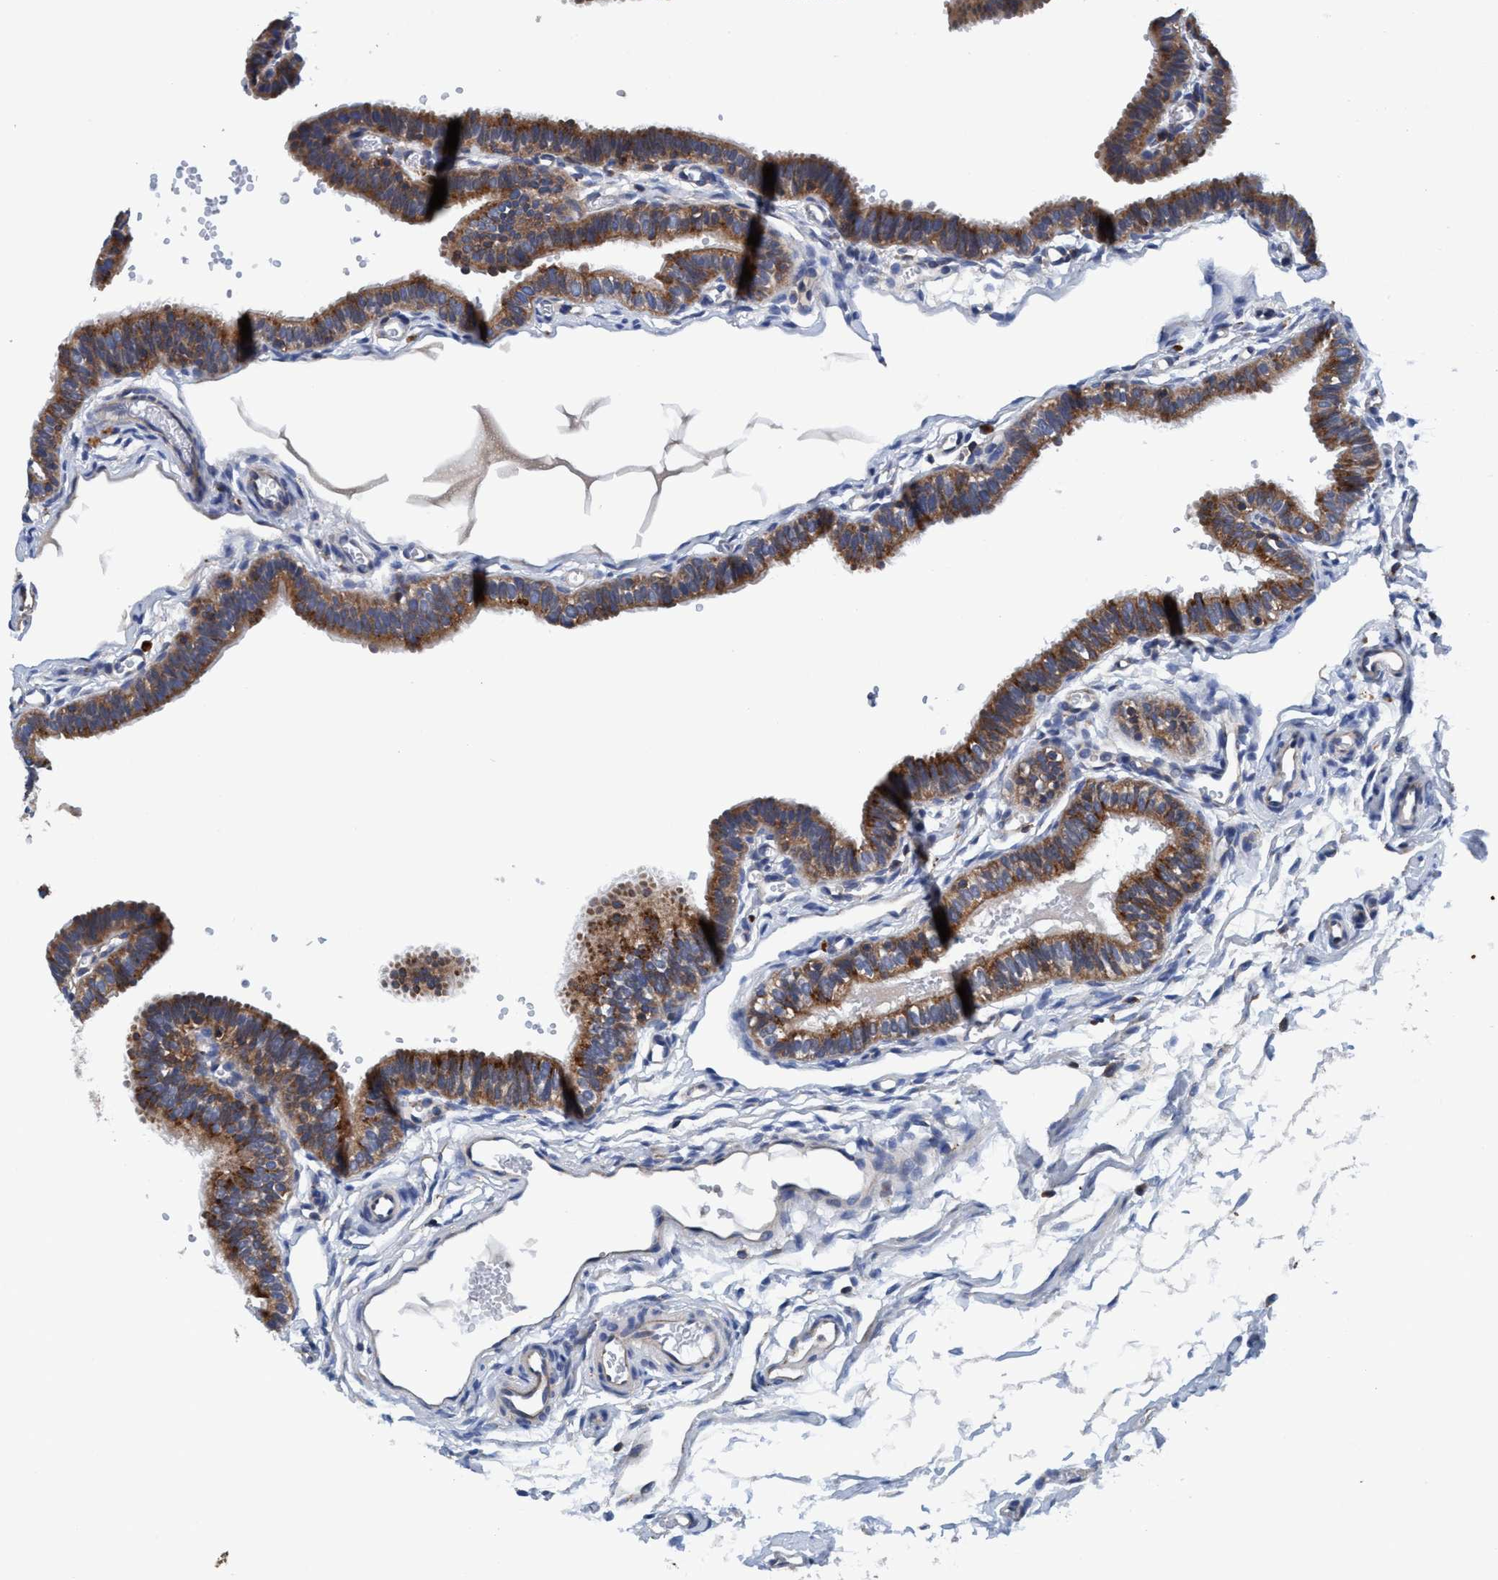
{"staining": {"intensity": "moderate", "quantity": ">75%", "location": "cytoplasmic/membranous"}, "tissue": "fallopian tube", "cell_type": "Glandular cells", "image_type": "normal", "snomed": [{"axis": "morphology", "description": "Normal tissue, NOS"}, {"axis": "topography", "description": "Fallopian tube"}, {"axis": "topography", "description": "Placenta"}], "caption": "This is an image of IHC staining of benign fallopian tube, which shows moderate positivity in the cytoplasmic/membranous of glandular cells.", "gene": "ENDOG", "patient": {"sex": "female", "age": 34}}